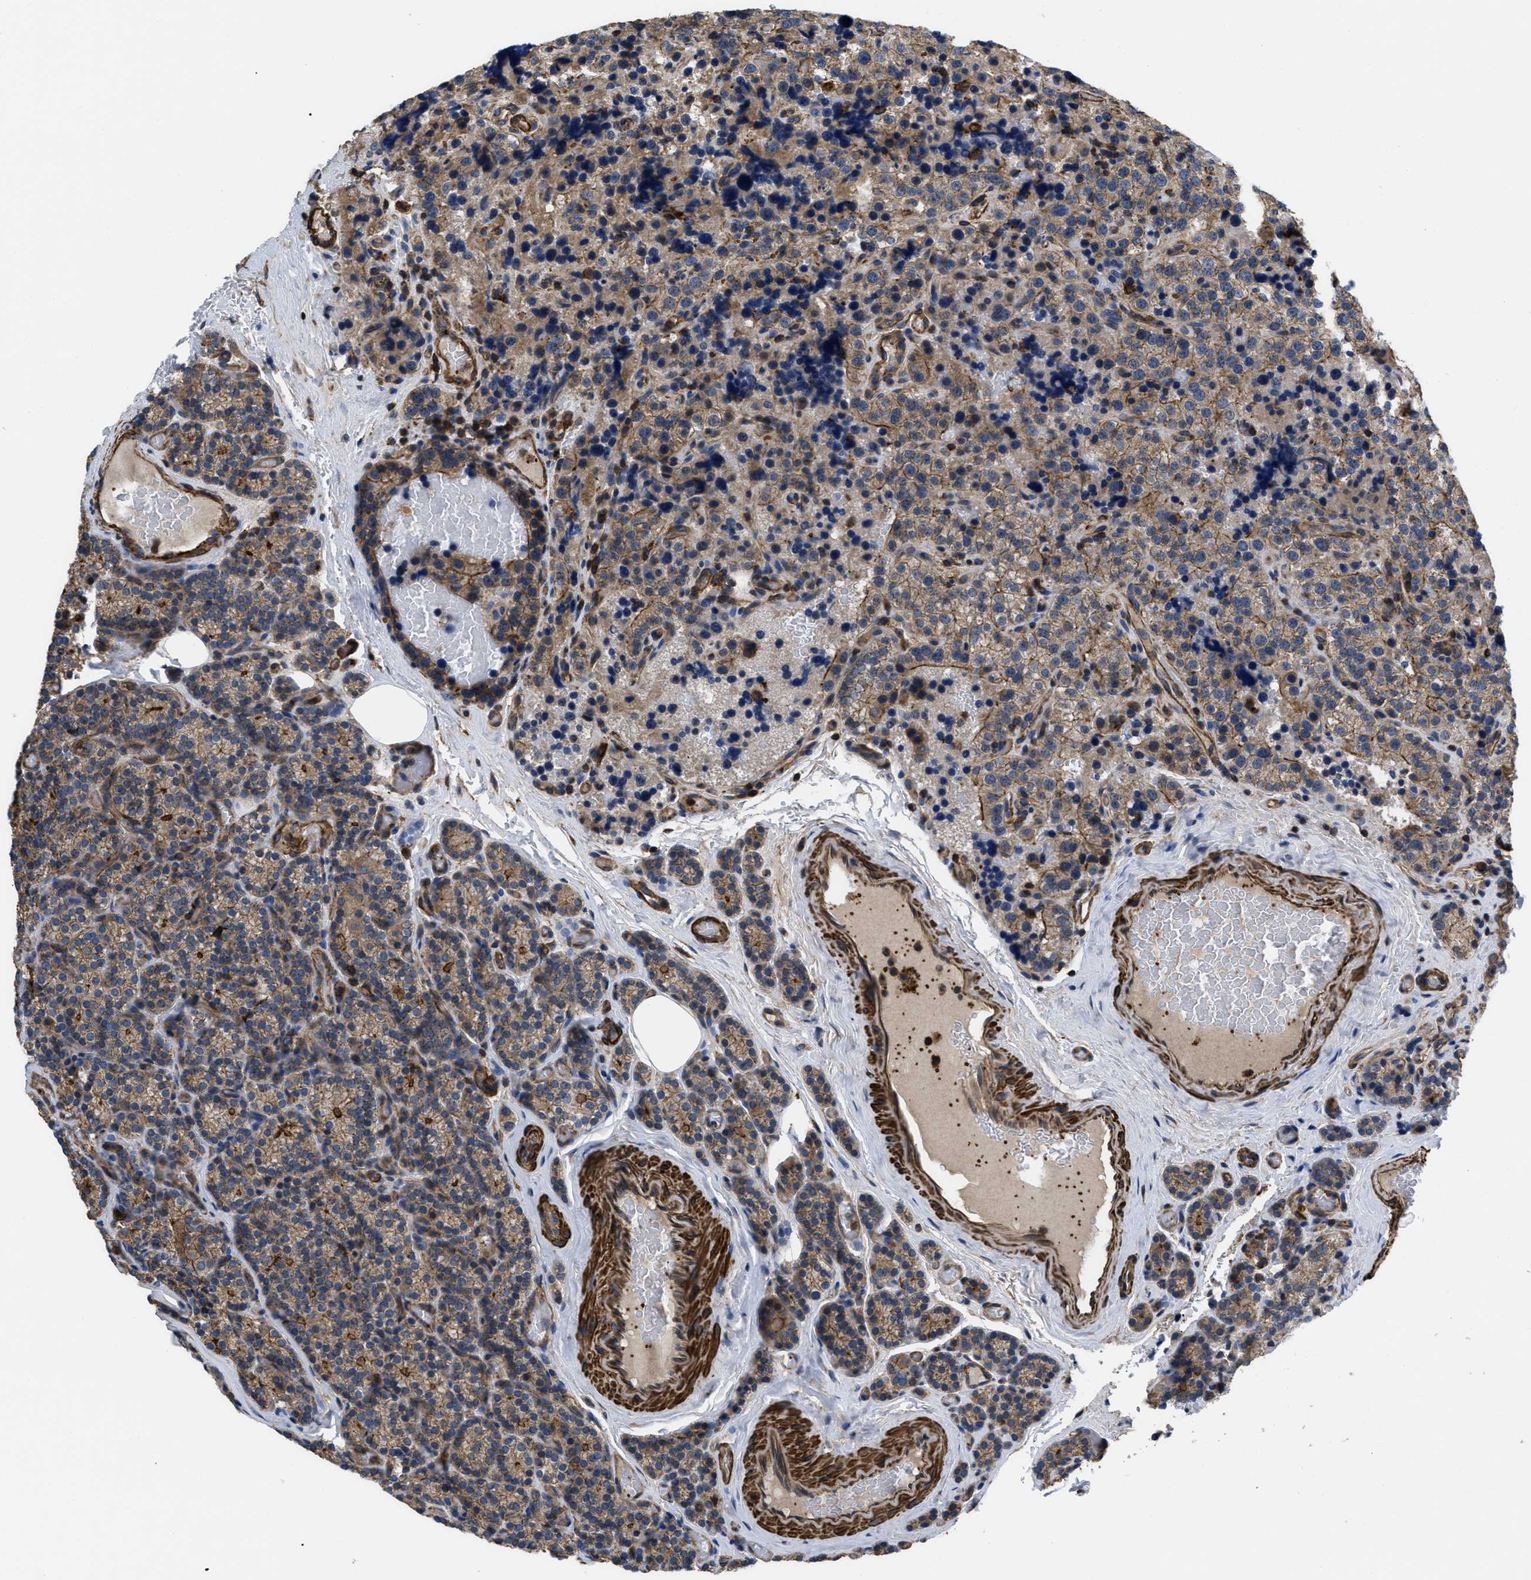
{"staining": {"intensity": "moderate", "quantity": ">75%", "location": "cytoplasmic/membranous"}, "tissue": "parathyroid gland", "cell_type": "Glandular cells", "image_type": "normal", "snomed": [{"axis": "morphology", "description": "Normal tissue, NOS"}, {"axis": "morphology", "description": "Adenoma, NOS"}, {"axis": "topography", "description": "Parathyroid gland"}], "caption": "Human parathyroid gland stained for a protein (brown) displays moderate cytoplasmic/membranous positive staining in about >75% of glandular cells.", "gene": "SCUBE2", "patient": {"sex": "female", "age": 51}}